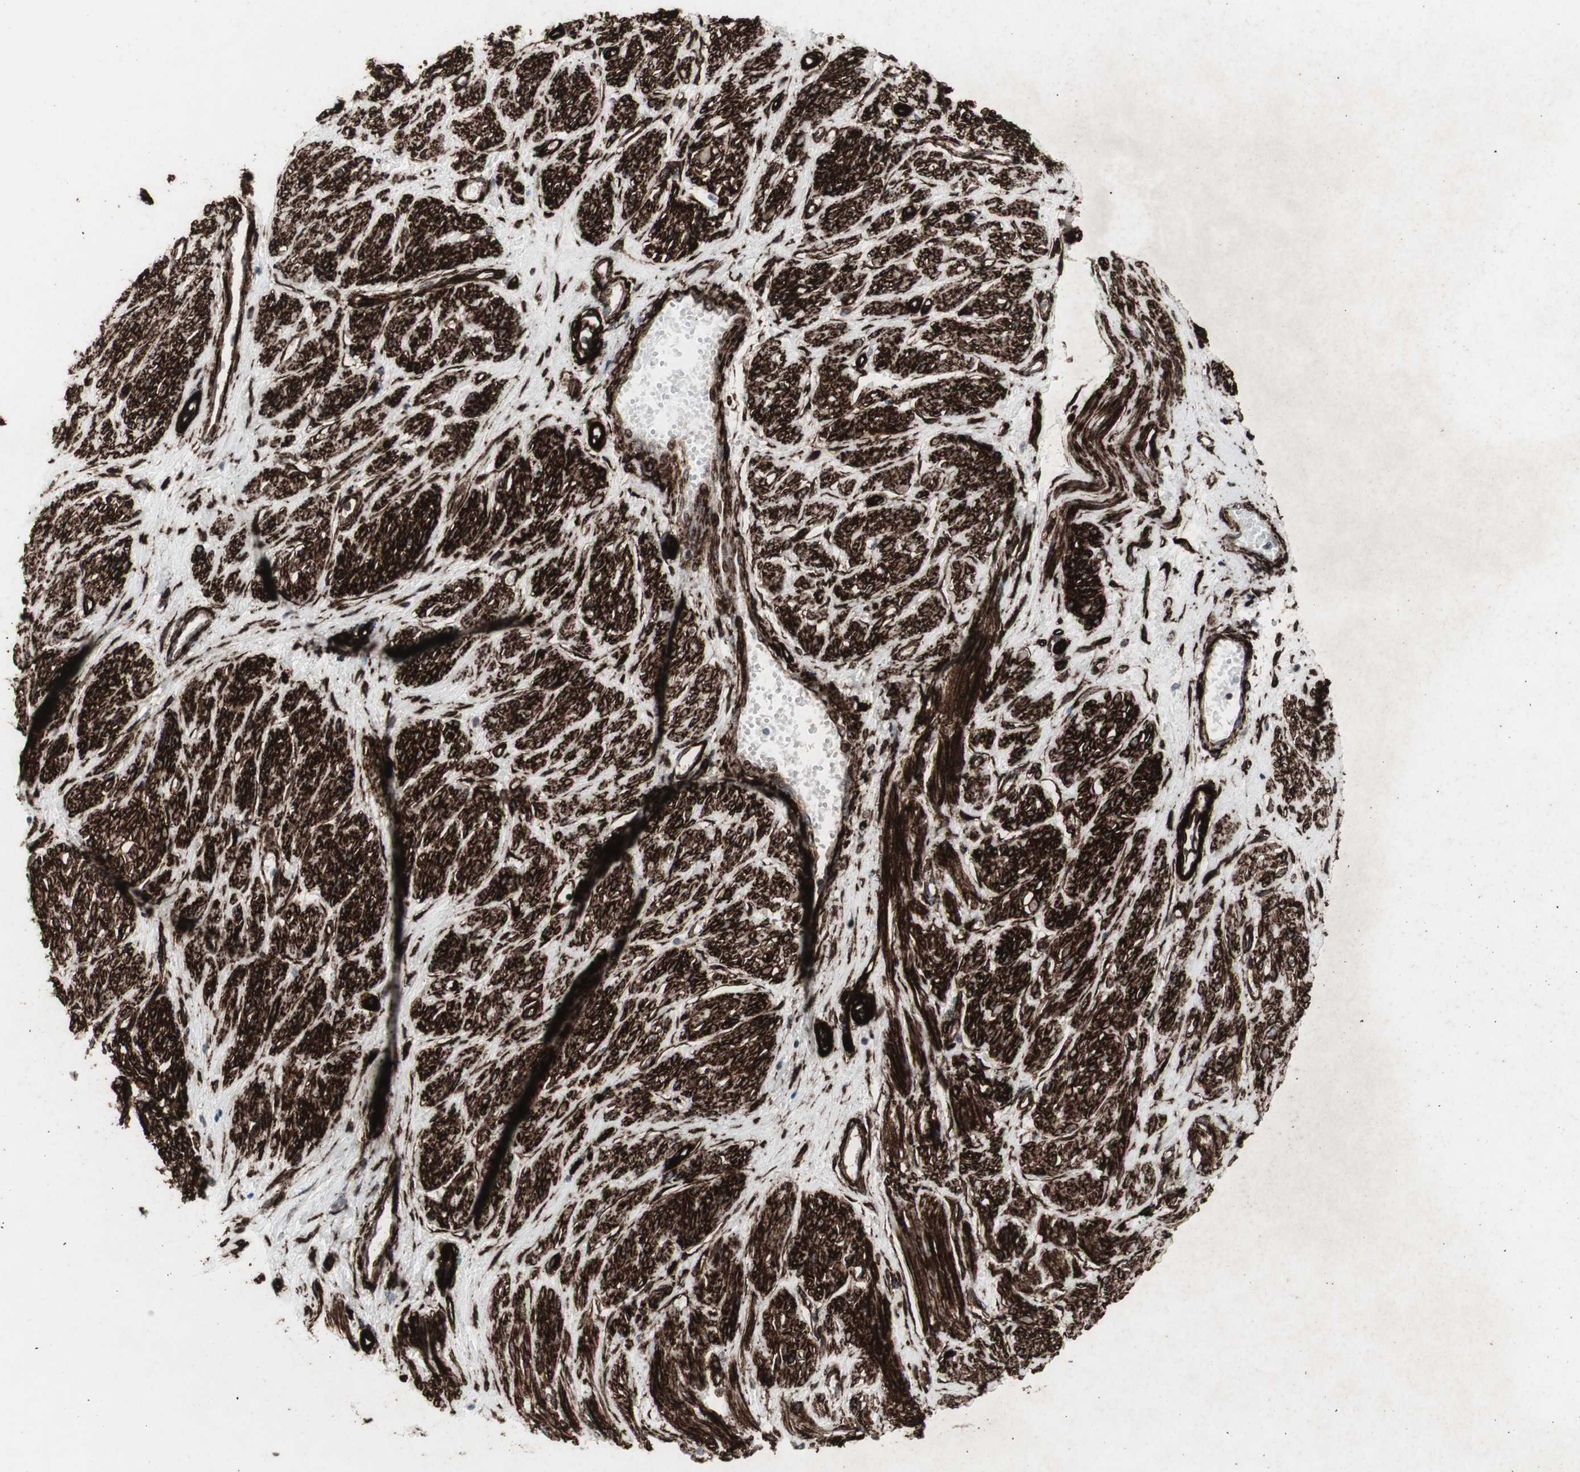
{"staining": {"intensity": "strong", "quantity": ">75%", "location": "cytoplasmic/membranous"}, "tissue": "smooth muscle", "cell_type": "Smooth muscle cells", "image_type": "normal", "snomed": [{"axis": "morphology", "description": "Normal tissue, NOS"}, {"axis": "topography", "description": "Smooth muscle"}, {"axis": "topography", "description": "Uterus"}], "caption": "Strong cytoplasmic/membranous expression is seen in approximately >75% of smooth muscle cells in benign smooth muscle. Using DAB (3,3'-diaminobenzidine) (brown) and hematoxylin (blue) stains, captured at high magnification using brightfield microscopy.", "gene": "PDGFA", "patient": {"sex": "female", "age": 39}}